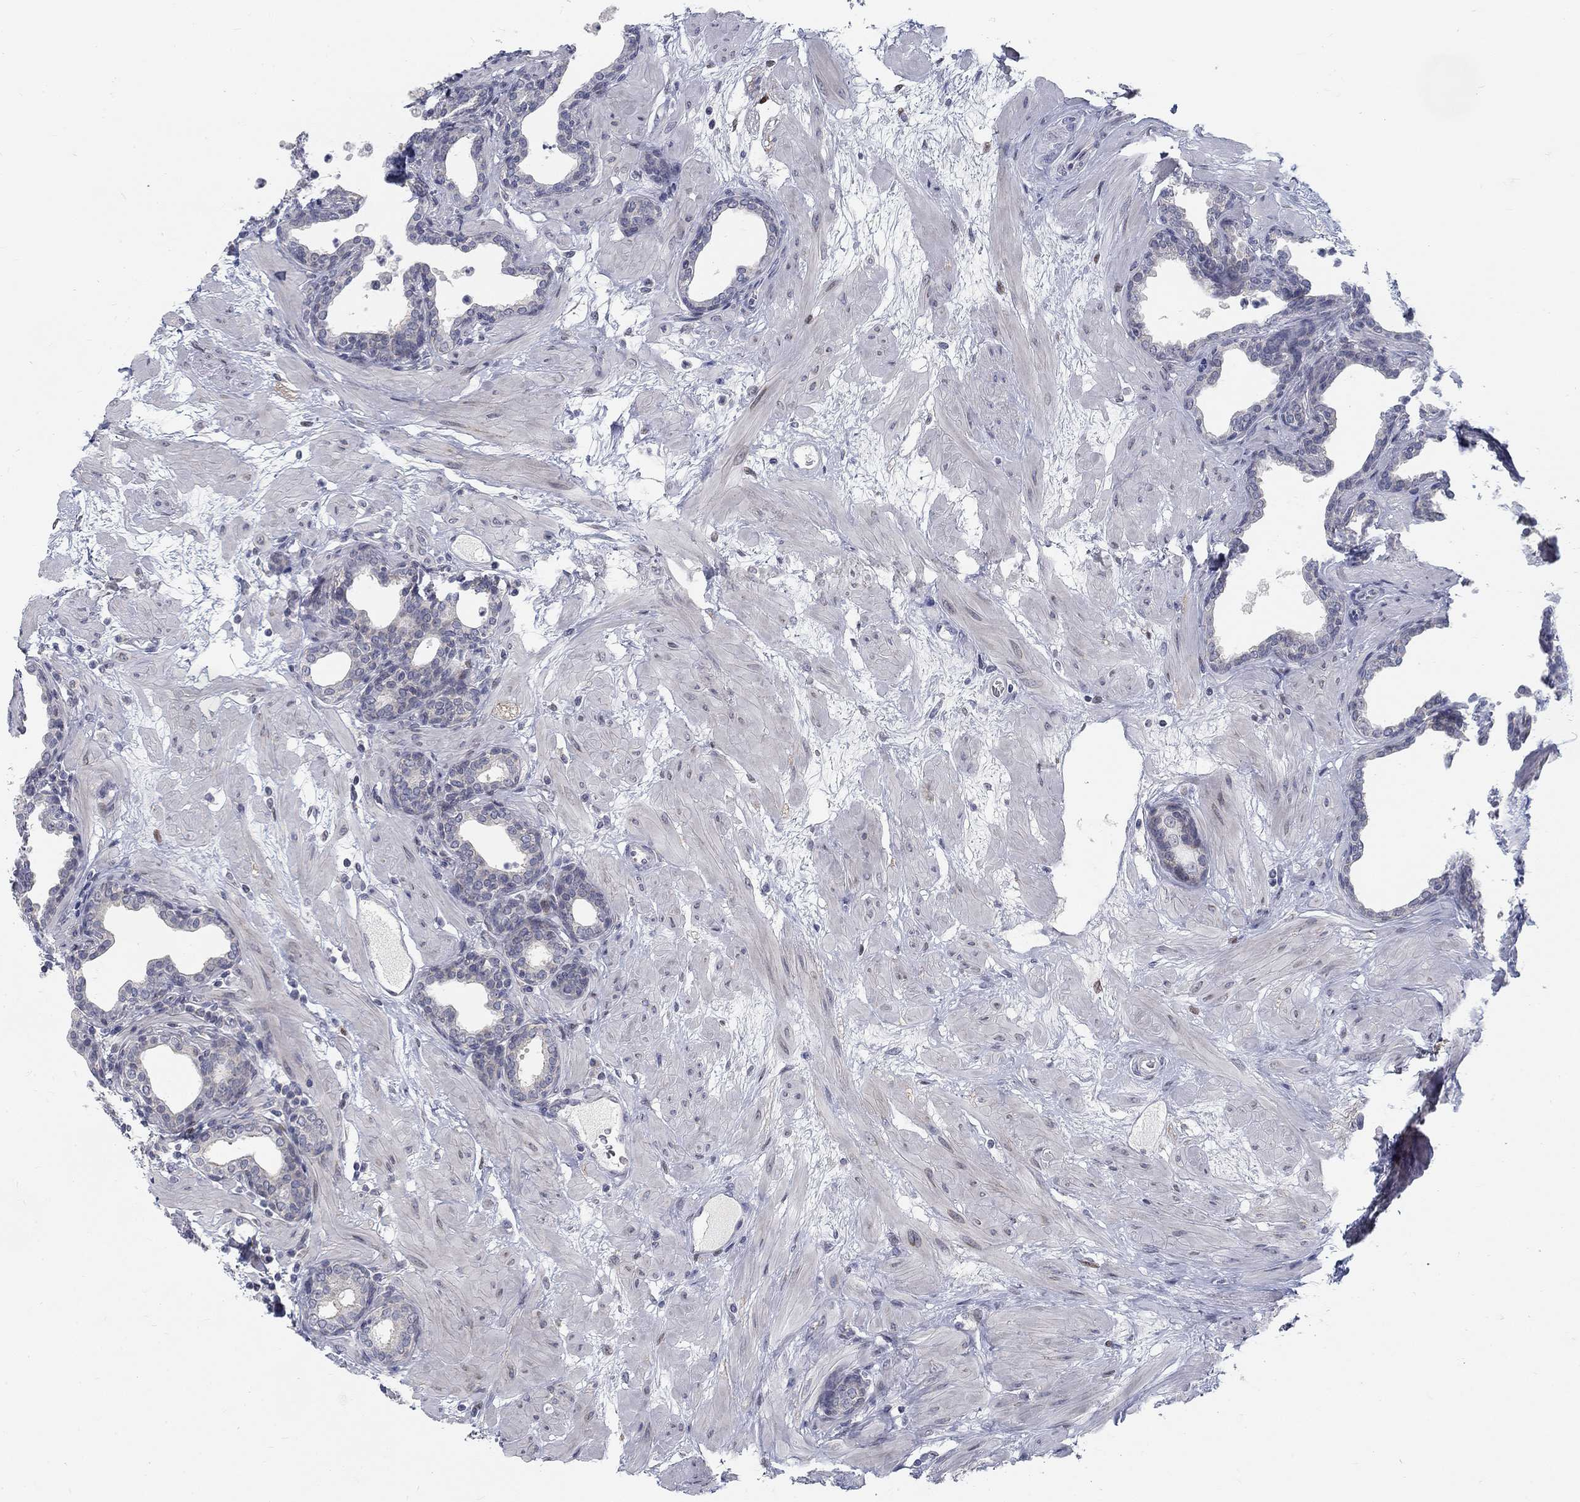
{"staining": {"intensity": "negative", "quantity": "none", "location": "none"}, "tissue": "prostate", "cell_type": "Glandular cells", "image_type": "normal", "snomed": [{"axis": "morphology", "description": "Normal tissue, NOS"}, {"axis": "topography", "description": "Prostate"}], "caption": "Immunohistochemical staining of normal human prostate displays no significant positivity in glandular cells.", "gene": "ATP1A3", "patient": {"sex": "male", "age": 37}}